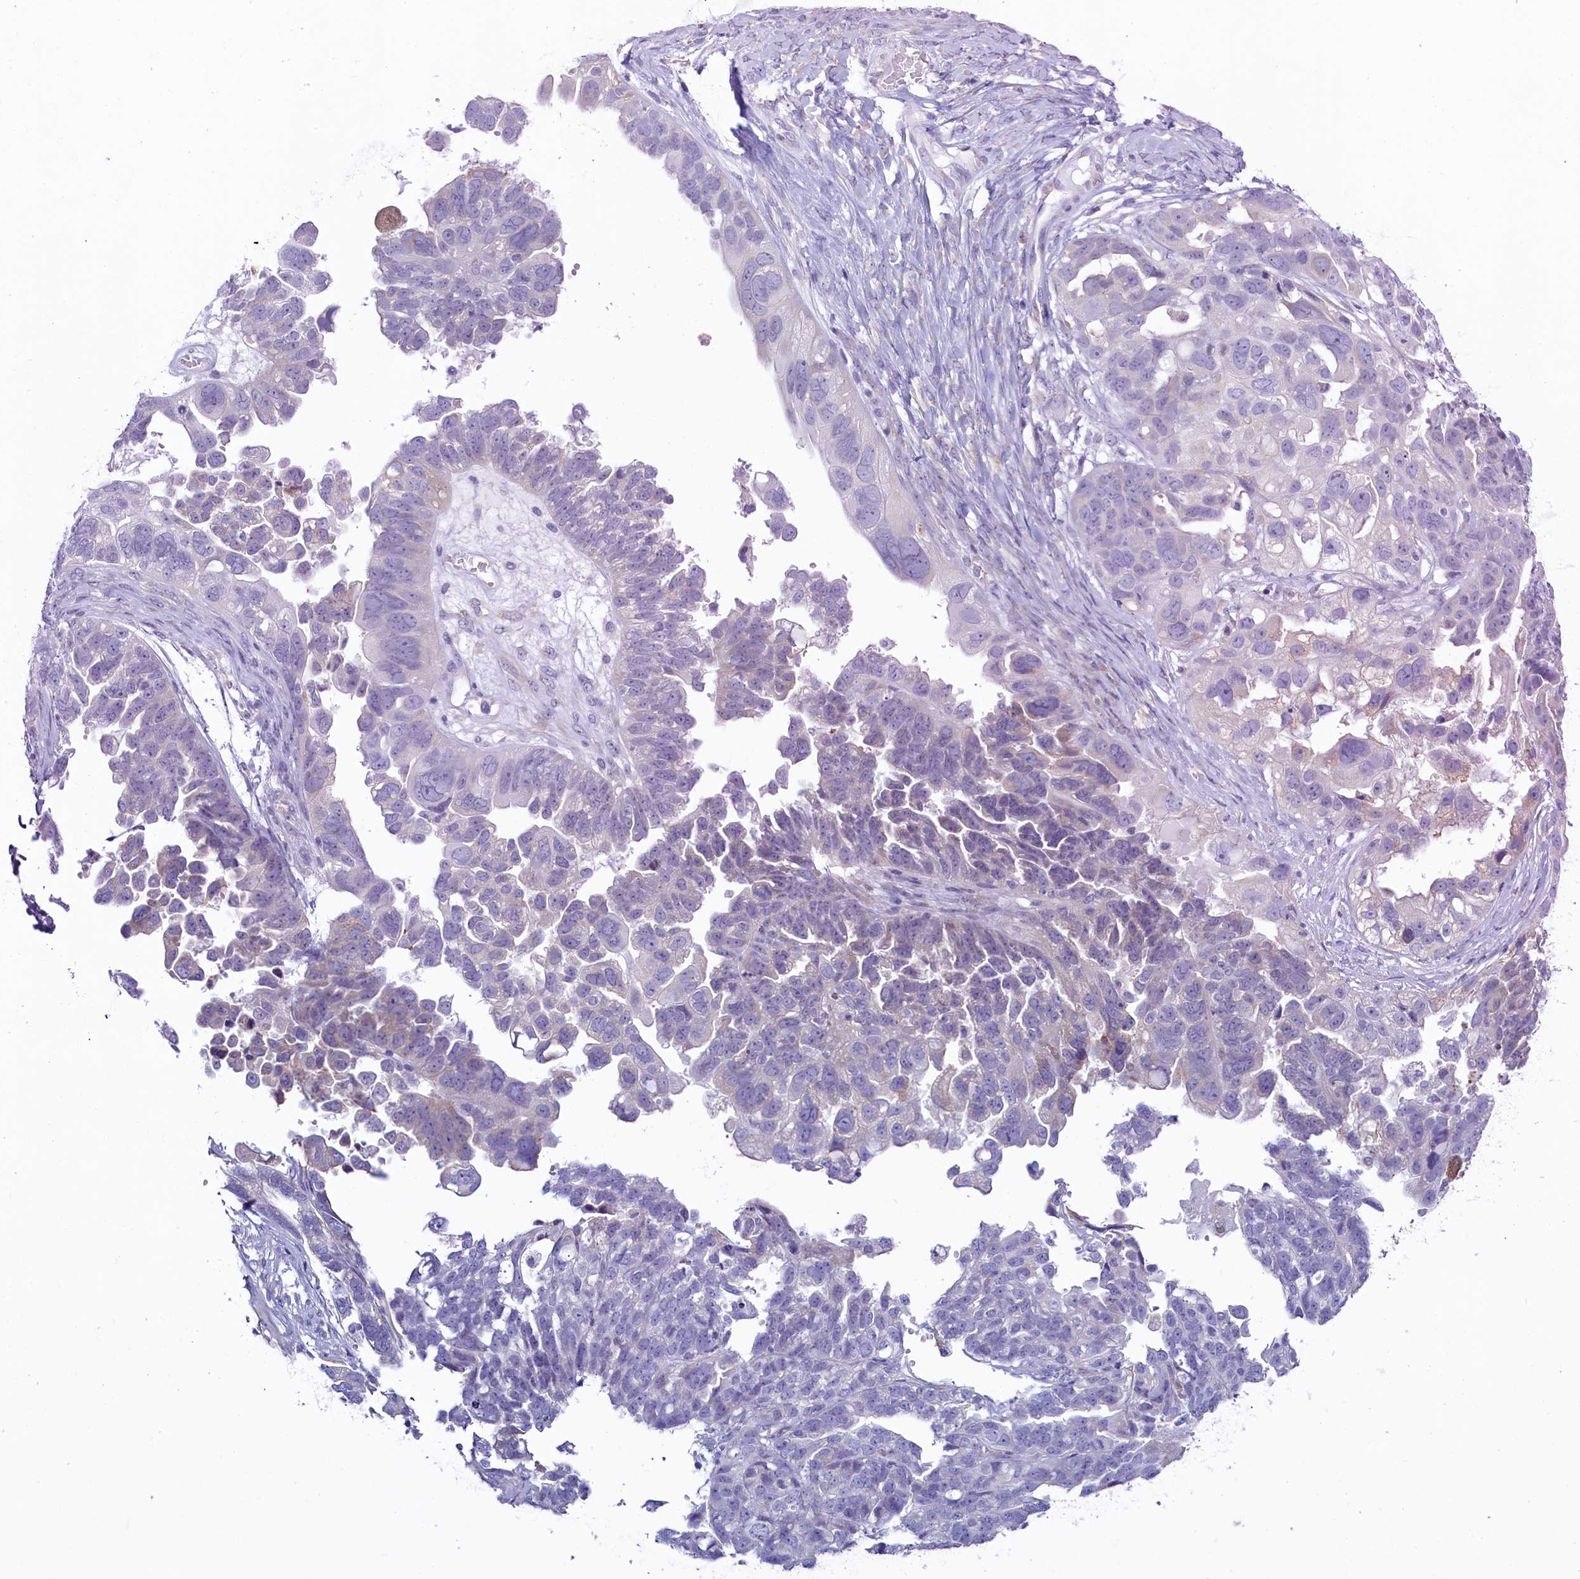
{"staining": {"intensity": "negative", "quantity": "none", "location": "none"}, "tissue": "ovarian cancer", "cell_type": "Tumor cells", "image_type": "cancer", "snomed": [{"axis": "morphology", "description": "Cystadenocarcinoma, serous, NOS"}, {"axis": "topography", "description": "Ovary"}], "caption": "The histopathology image reveals no significant expression in tumor cells of serous cystadenocarcinoma (ovarian).", "gene": "SKA3", "patient": {"sex": "female", "age": 79}}